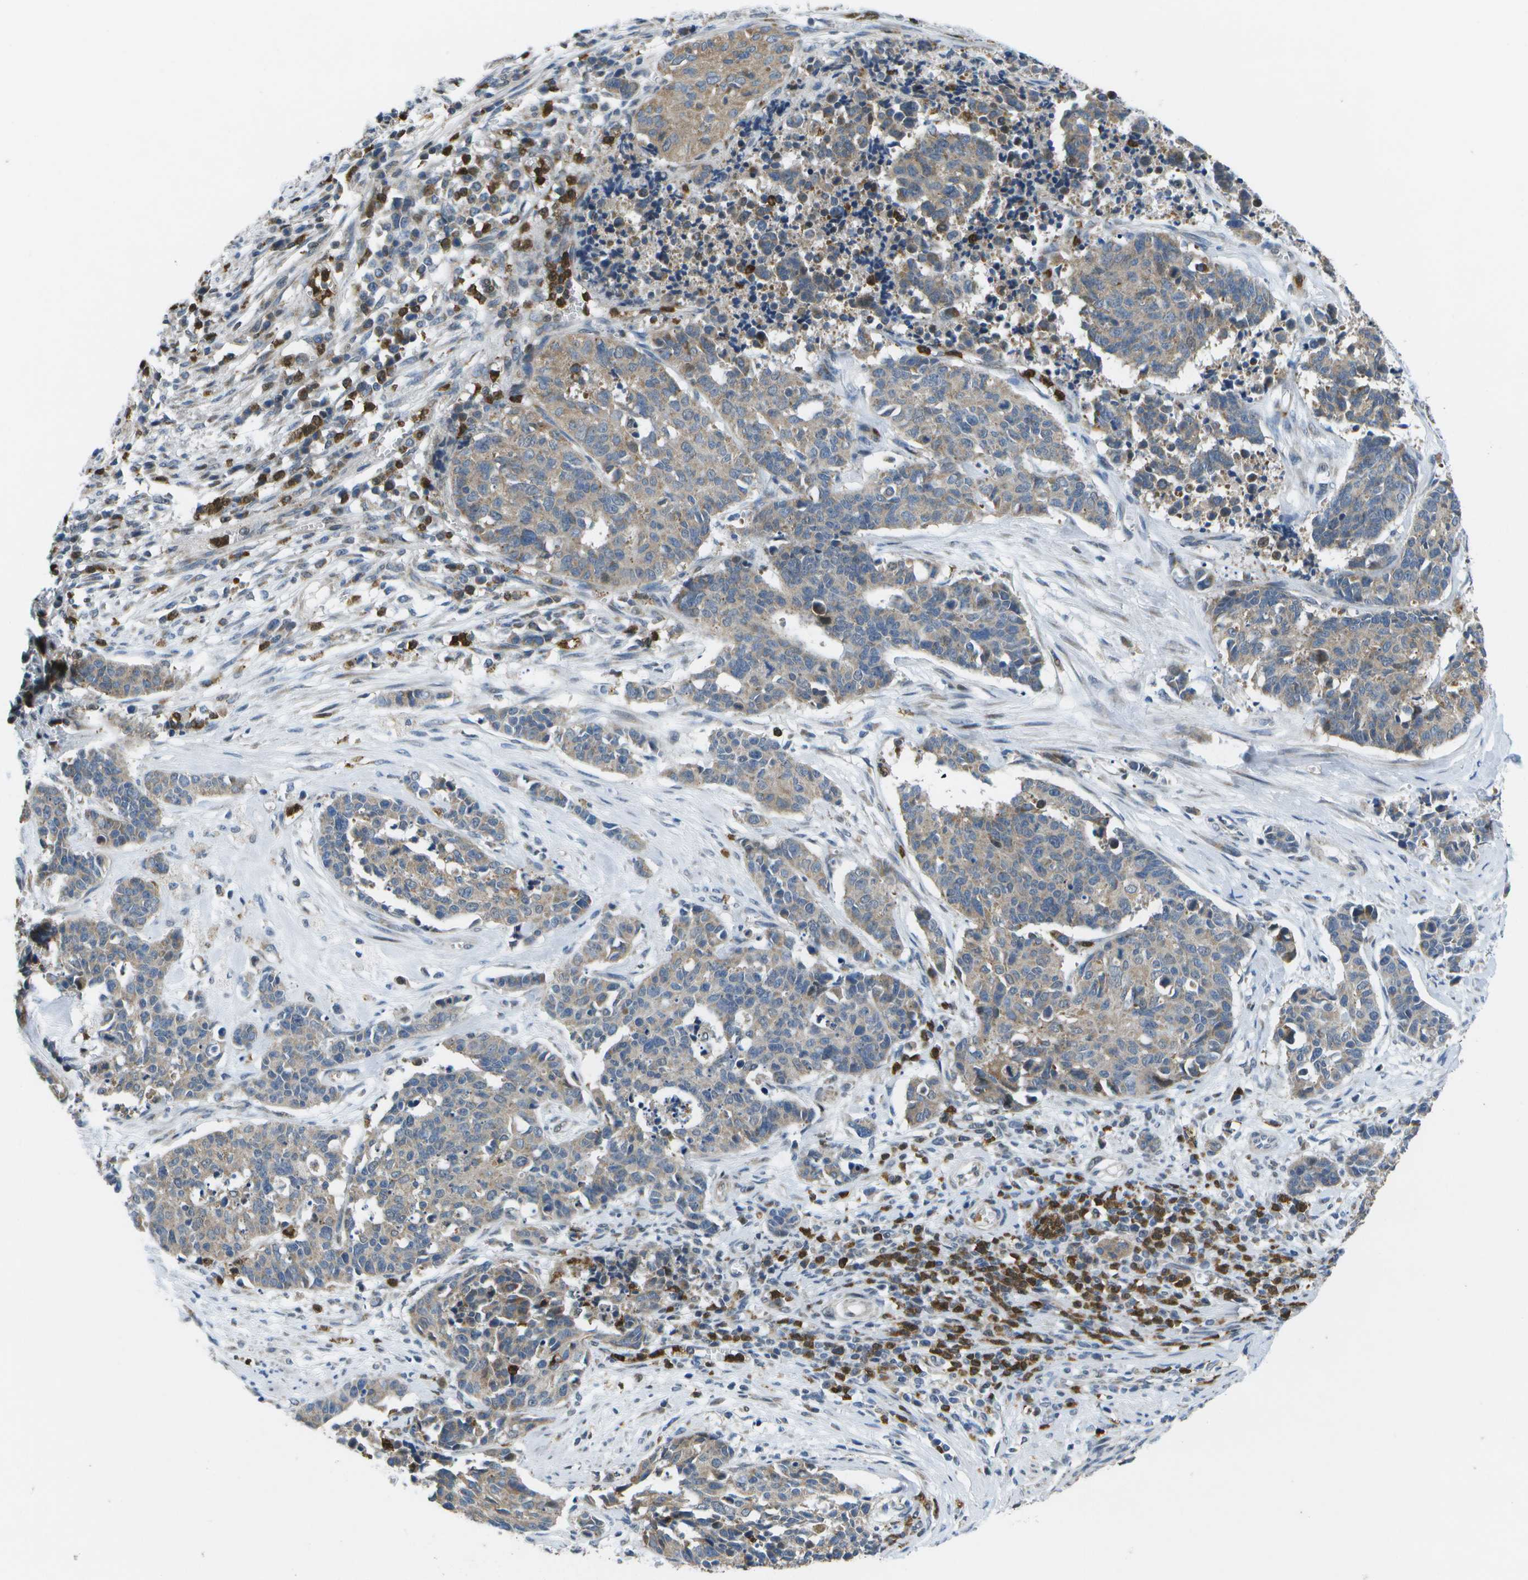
{"staining": {"intensity": "weak", "quantity": ">75%", "location": "cytoplasmic/membranous"}, "tissue": "cervical cancer", "cell_type": "Tumor cells", "image_type": "cancer", "snomed": [{"axis": "morphology", "description": "Squamous cell carcinoma, NOS"}, {"axis": "topography", "description": "Cervix"}], "caption": "Cervical squamous cell carcinoma stained for a protein reveals weak cytoplasmic/membranous positivity in tumor cells.", "gene": "GALNT15", "patient": {"sex": "female", "age": 35}}